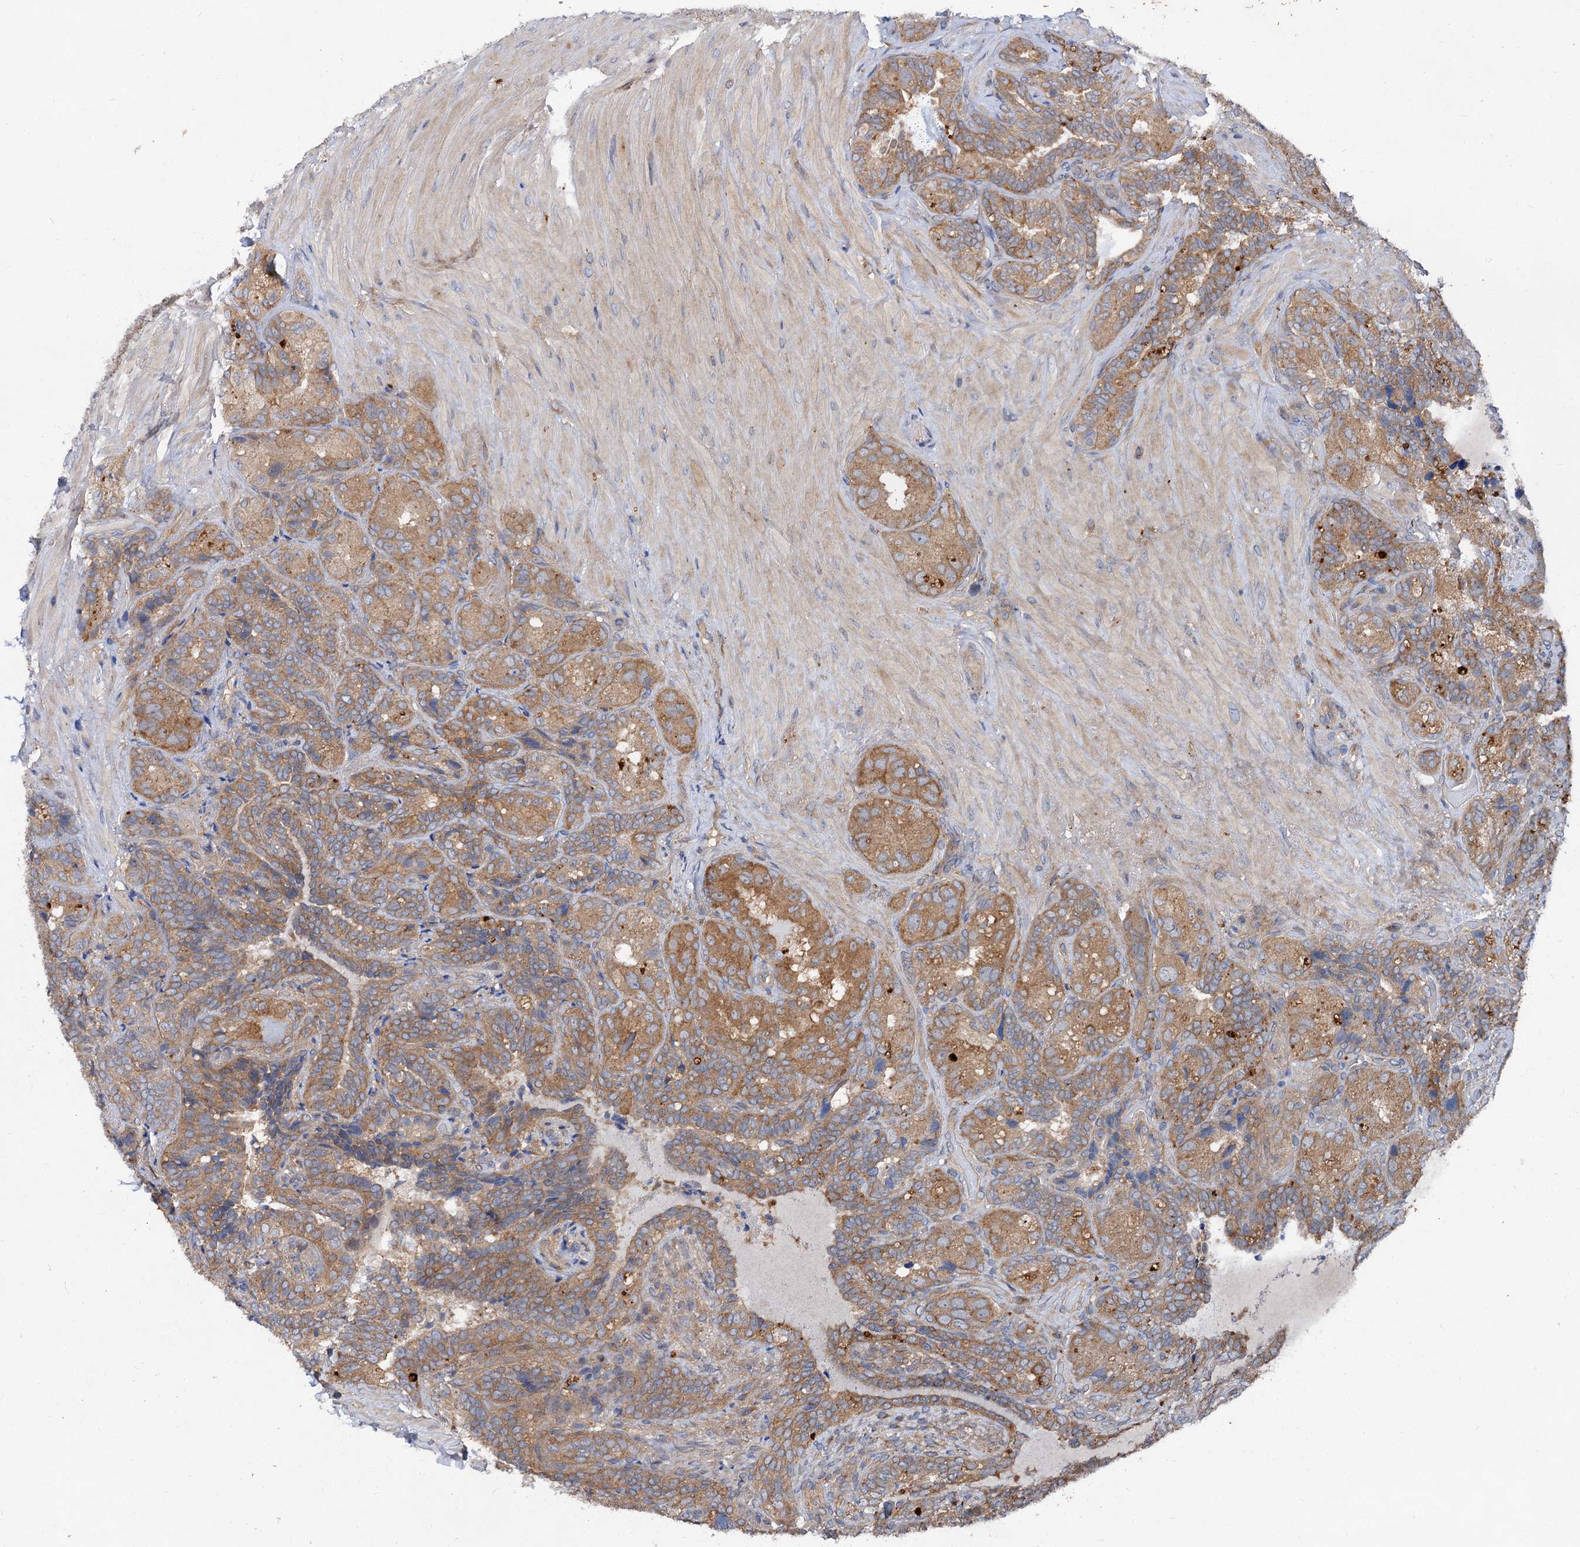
{"staining": {"intensity": "moderate", "quantity": ">75%", "location": "cytoplasmic/membranous"}, "tissue": "seminal vesicle", "cell_type": "Glandular cells", "image_type": "normal", "snomed": [{"axis": "morphology", "description": "Normal tissue, NOS"}, {"axis": "topography", "description": "Seminal veicle"}, {"axis": "topography", "description": "Peripheral nerve tissue"}], "caption": "Glandular cells demonstrate medium levels of moderate cytoplasmic/membranous staining in approximately >75% of cells in benign human seminal vesicle. (Brightfield microscopy of DAB IHC at high magnification).", "gene": "VPS29", "patient": {"sex": "male", "age": 67}}